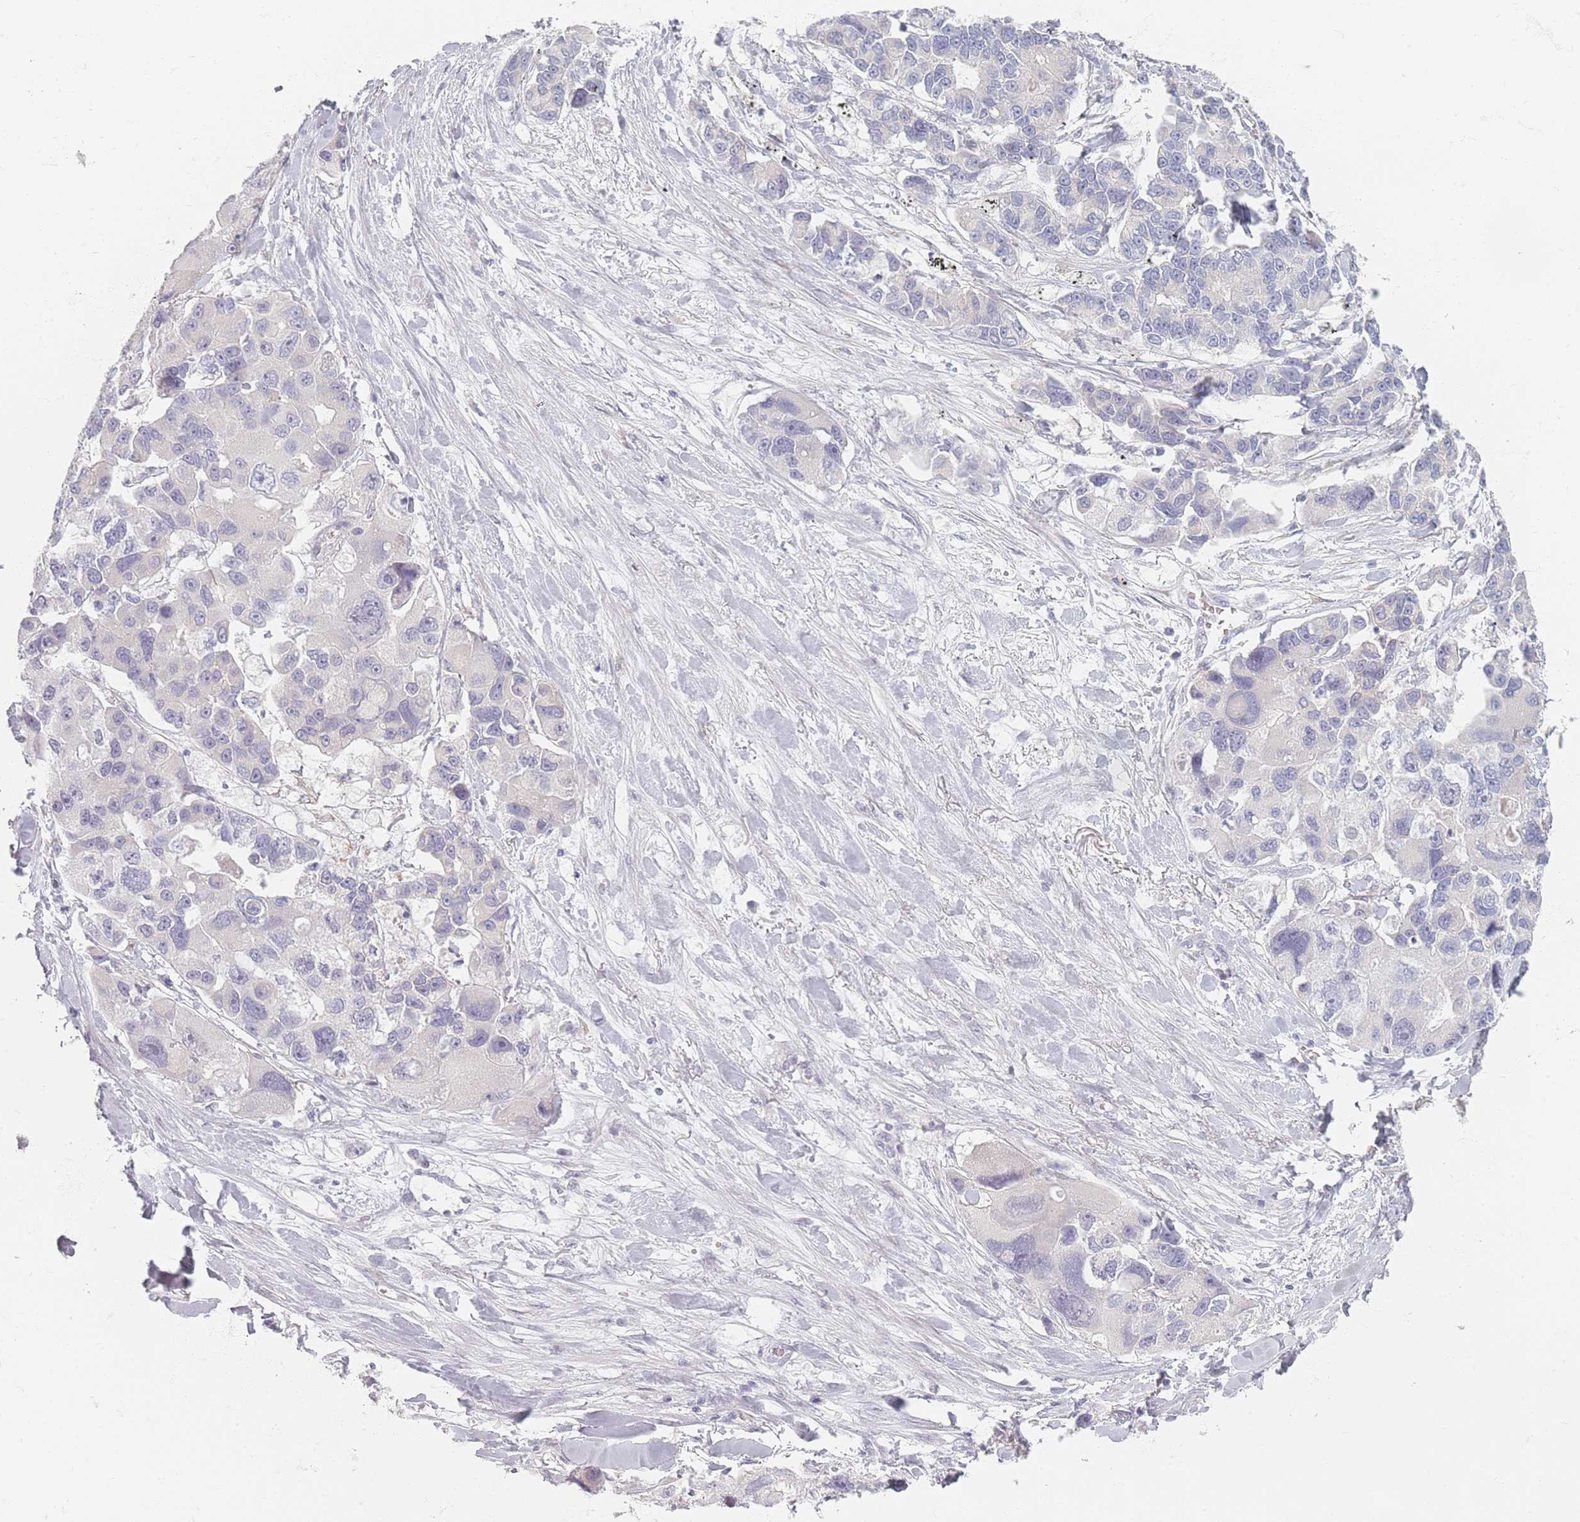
{"staining": {"intensity": "negative", "quantity": "none", "location": "none"}, "tissue": "lung cancer", "cell_type": "Tumor cells", "image_type": "cancer", "snomed": [{"axis": "morphology", "description": "Adenocarcinoma, NOS"}, {"axis": "topography", "description": "Lung"}], "caption": "Micrograph shows no significant protein expression in tumor cells of lung cancer (adenocarcinoma).", "gene": "TMOD1", "patient": {"sex": "female", "age": 54}}